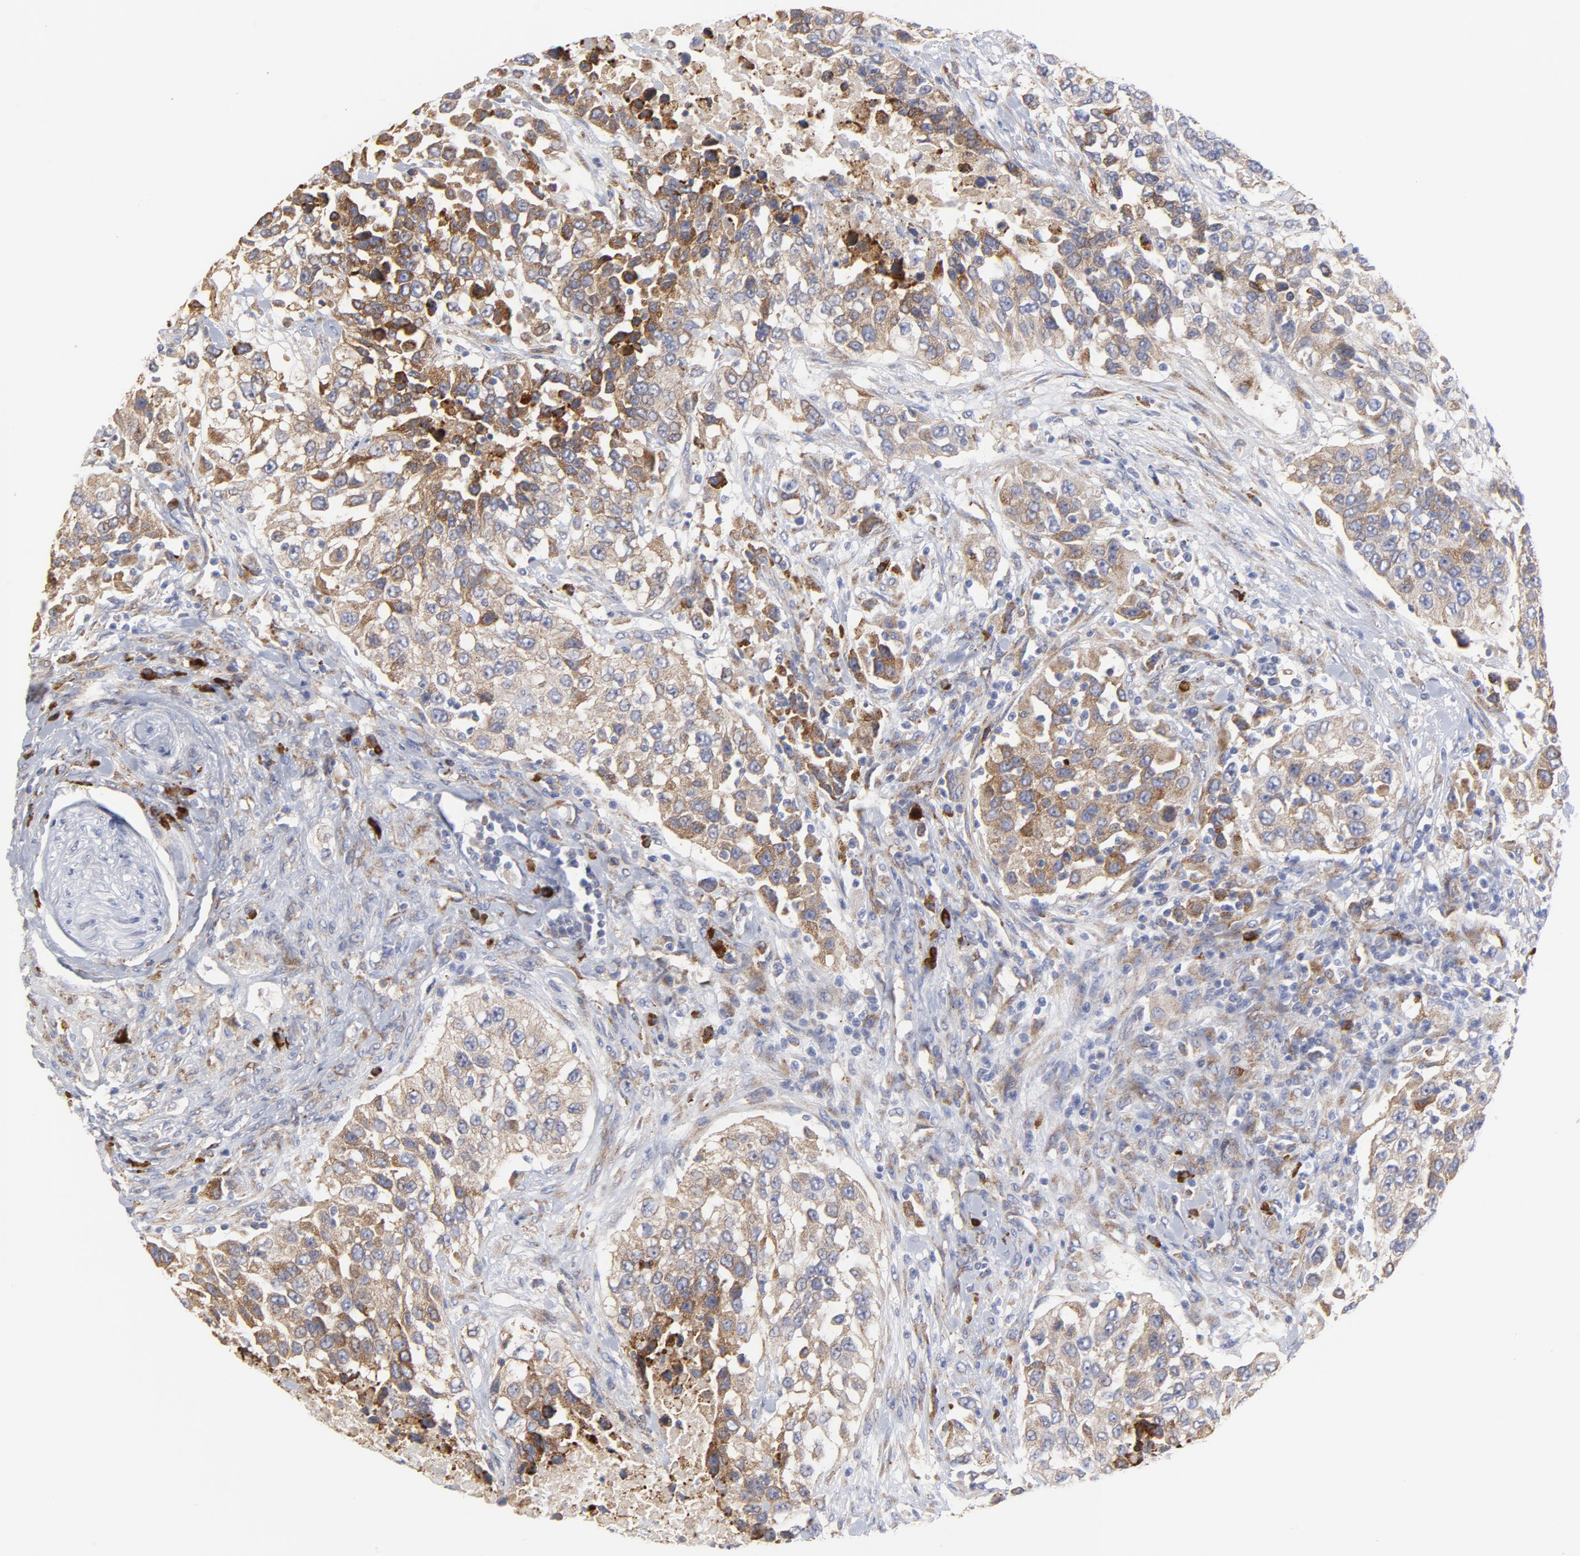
{"staining": {"intensity": "moderate", "quantity": ">75%", "location": "cytoplasmic/membranous"}, "tissue": "urothelial cancer", "cell_type": "Tumor cells", "image_type": "cancer", "snomed": [{"axis": "morphology", "description": "Urothelial carcinoma, High grade"}, {"axis": "topography", "description": "Urinary bladder"}], "caption": "Immunohistochemistry (DAB) staining of human high-grade urothelial carcinoma demonstrates moderate cytoplasmic/membranous protein staining in about >75% of tumor cells. (Brightfield microscopy of DAB IHC at high magnification).", "gene": "RAPGEF3", "patient": {"sex": "female", "age": 80}}